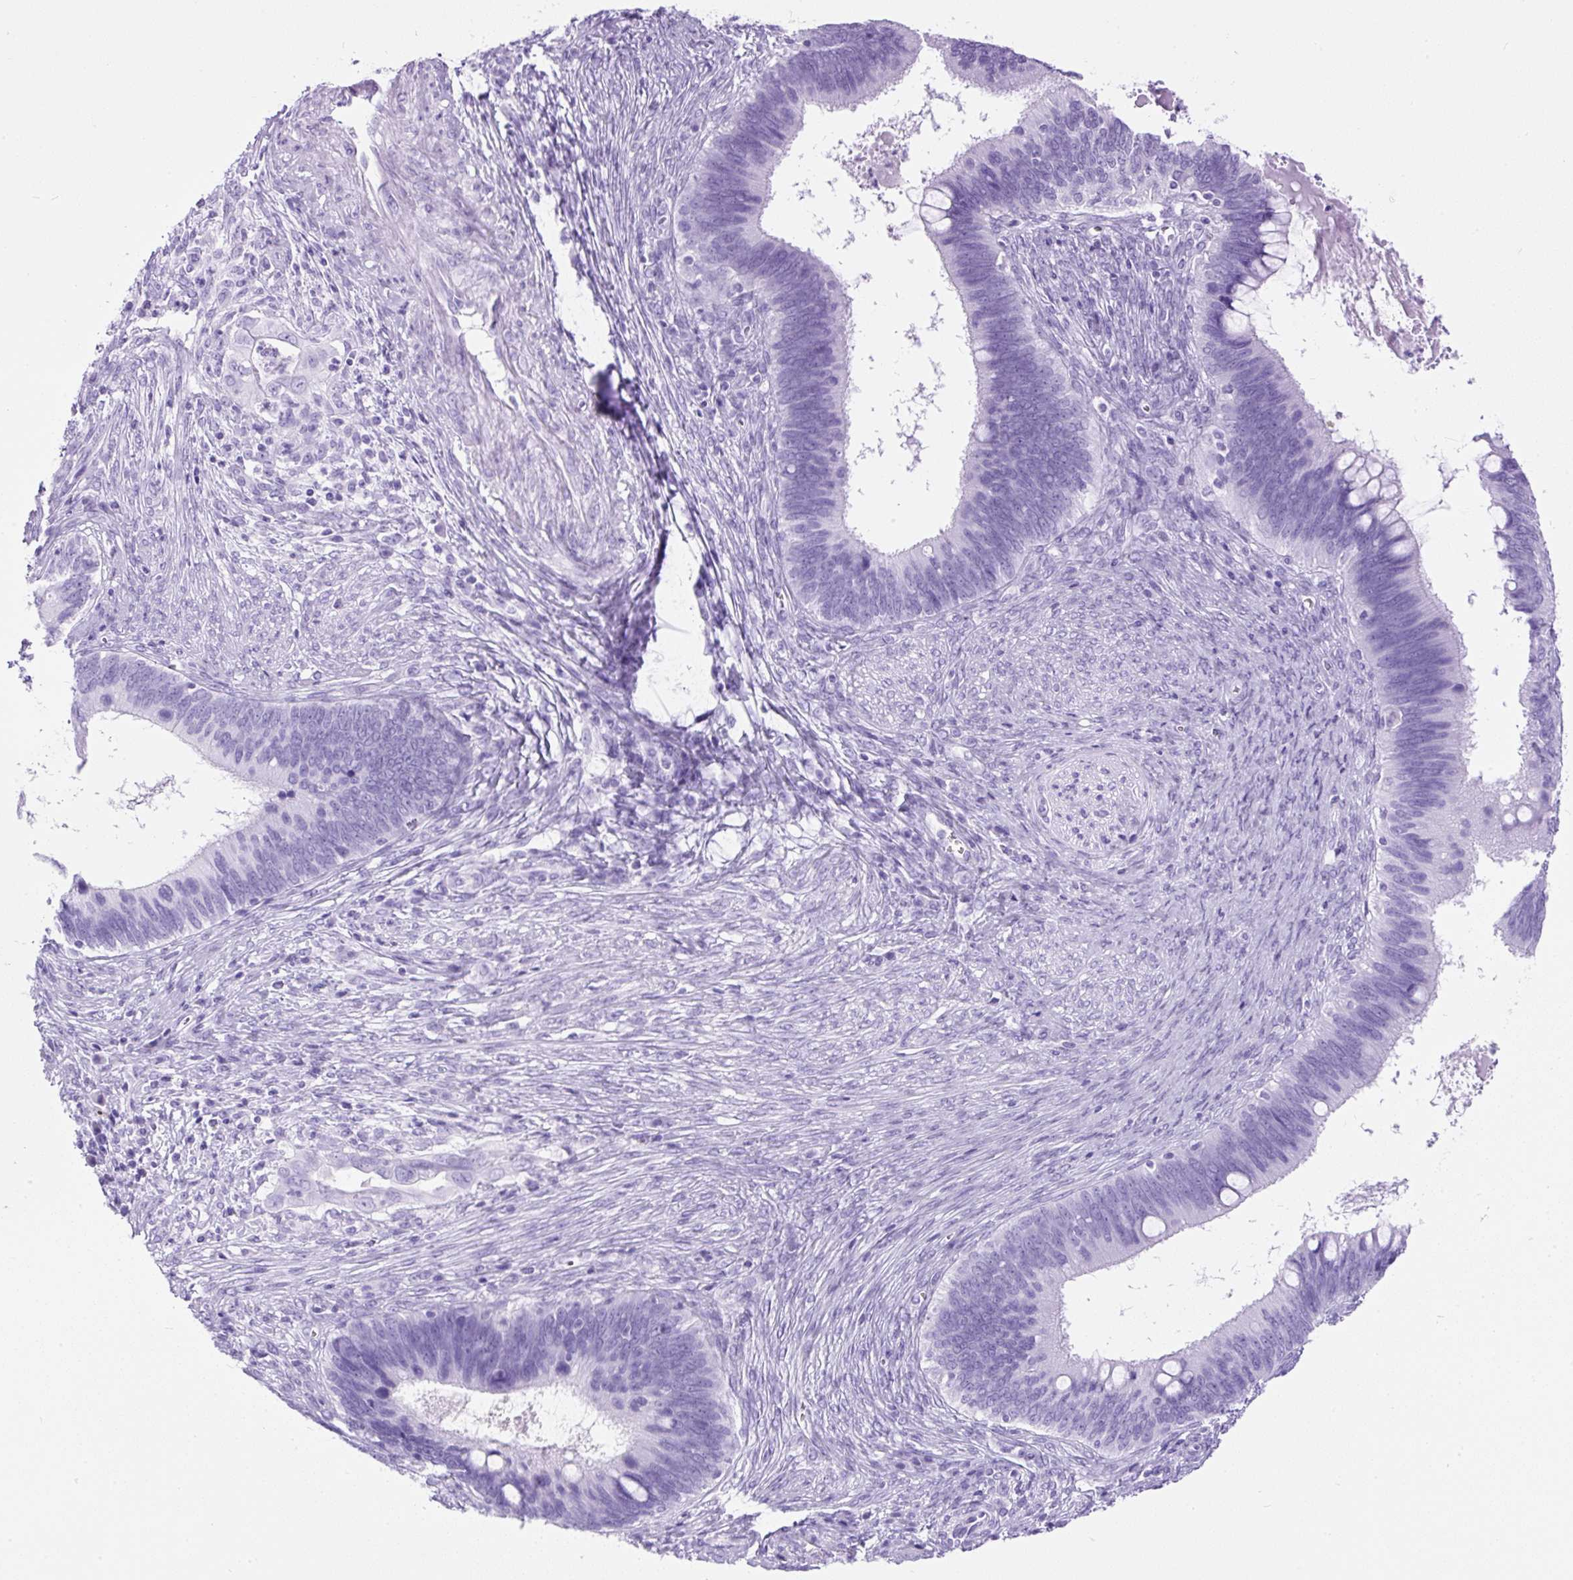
{"staining": {"intensity": "negative", "quantity": "none", "location": "none"}, "tissue": "cervical cancer", "cell_type": "Tumor cells", "image_type": "cancer", "snomed": [{"axis": "morphology", "description": "Adenocarcinoma, NOS"}, {"axis": "topography", "description": "Cervix"}], "caption": "DAB (3,3'-diaminobenzidine) immunohistochemical staining of human cervical cancer exhibits no significant positivity in tumor cells.", "gene": "CEL", "patient": {"sex": "female", "age": 42}}